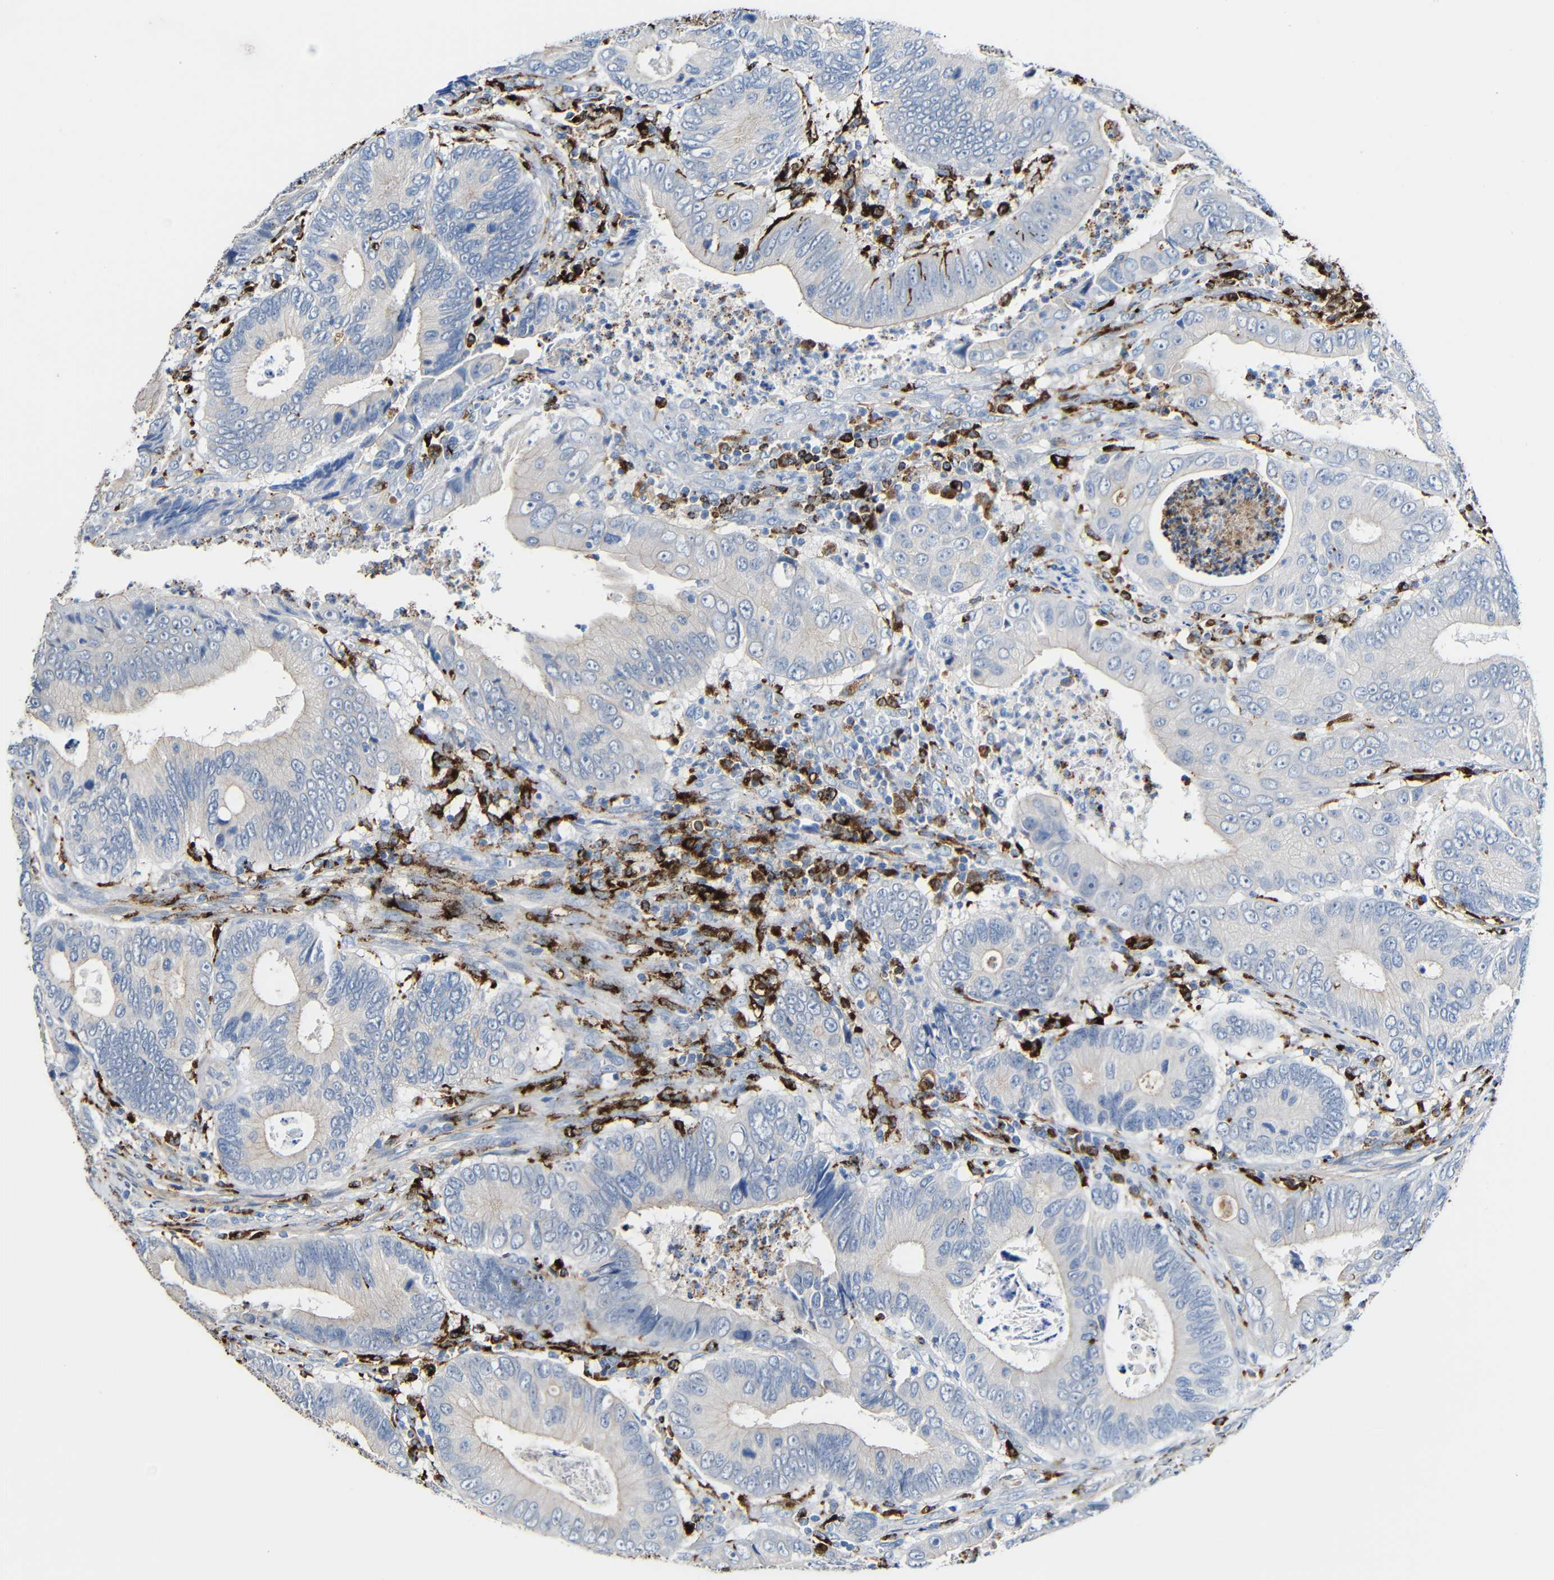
{"staining": {"intensity": "weak", "quantity": ">75%", "location": "cytoplasmic/membranous"}, "tissue": "colorectal cancer", "cell_type": "Tumor cells", "image_type": "cancer", "snomed": [{"axis": "morphology", "description": "Inflammation, NOS"}, {"axis": "morphology", "description": "Adenocarcinoma, NOS"}, {"axis": "topography", "description": "Colon"}], "caption": "Immunohistochemistry micrograph of neoplastic tissue: colorectal cancer stained using immunohistochemistry (IHC) demonstrates low levels of weak protein expression localized specifically in the cytoplasmic/membranous of tumor cells, appearing as a cytoplasmic/membranous brown color.", "gene": "HLA-DMA", "patient": {"sex": "male", "age": 72}}